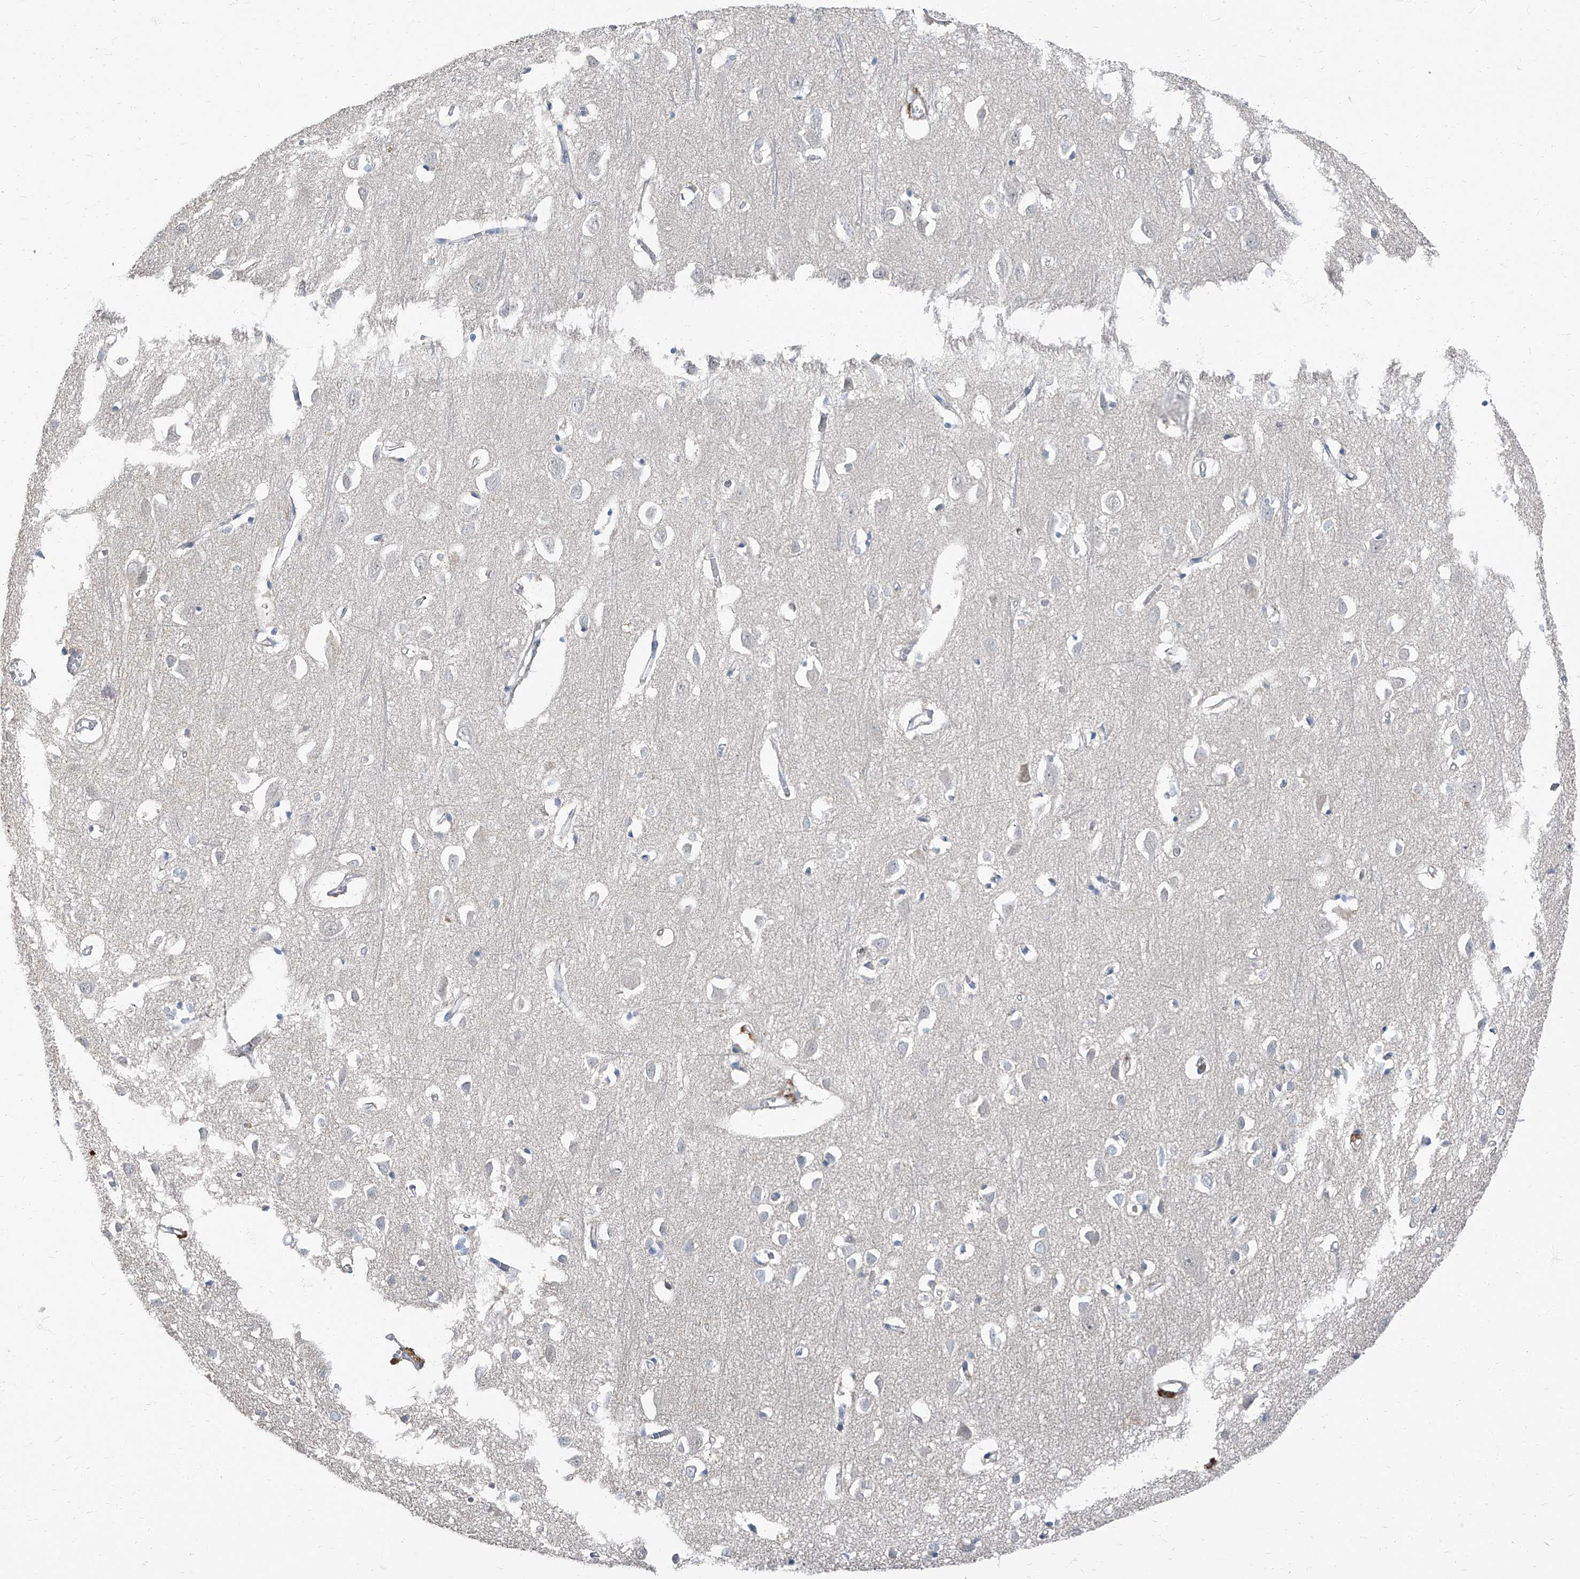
{"staining": {"intensity": "negative", "quantity": "none", "location": "none"}, "tissue": "cerebral cortex", "cell_type": "Endothelial cells", "image_type": "normal", "snomed": [{"axis": "morphology", "description": "Normal tissue, NOS"}, {"axis": "topography", "description": "Cerebral cortex"}], "caption": "This is a photomicrograph of IHC staining of unremarkable cerebral cortex, which shows no expression in endothelial cells. (DAB (3,3'-diaminobenzidine) IHC visualized using brightfield microscopy, high magnification).", "gene": "HOXA3", "patient": {"sex": "female", "age": 64}}